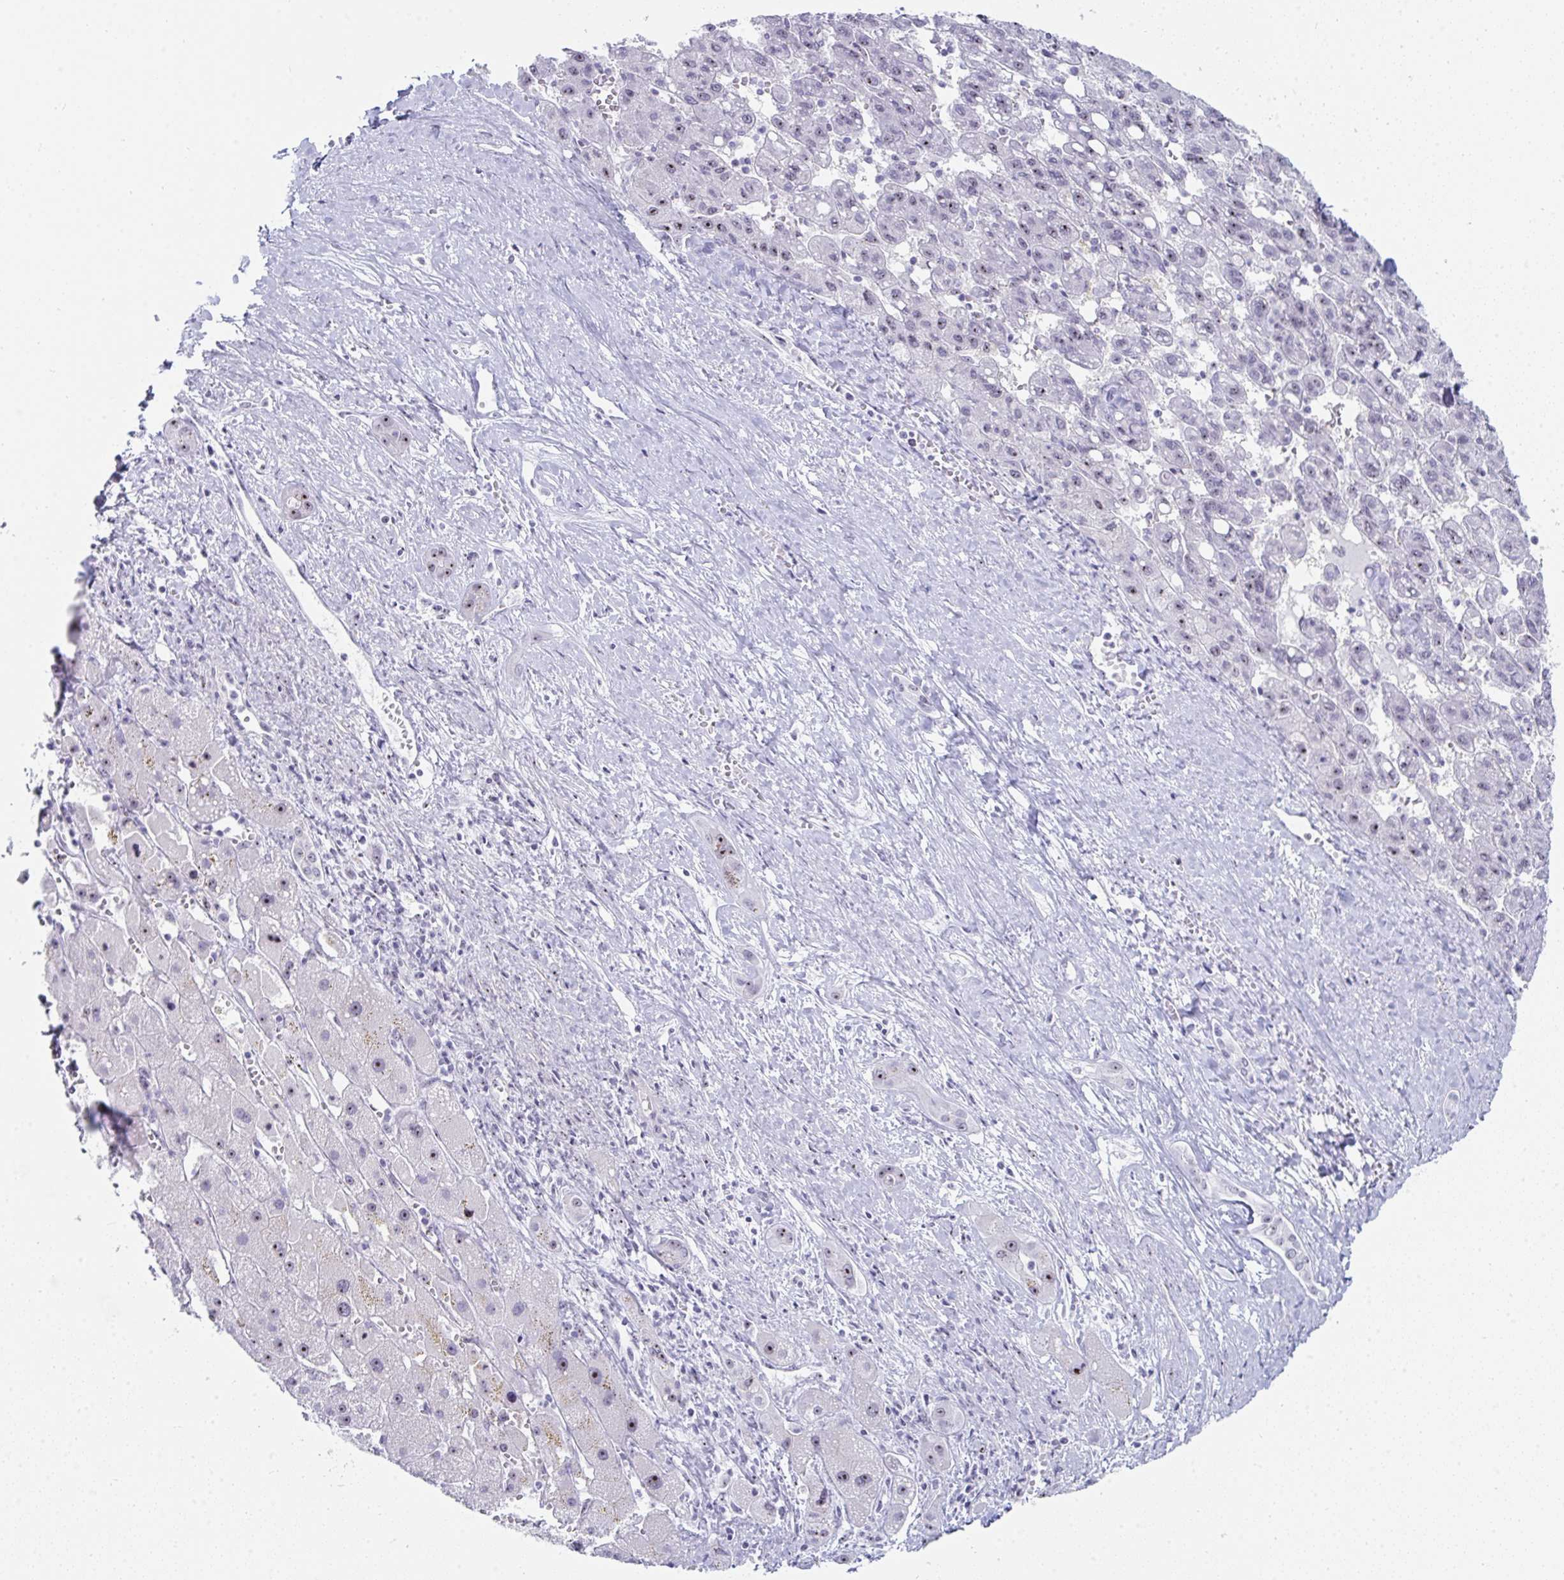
{"staining": {"intensity": "weak", "quantity": "25%-75%", "location": "nuclear"}, "tissue": "liver cancer", "cell_type": "Tumor cells", "image_type": "cancer", "snomed": [{"axis": "morphology", "description": "Carcinoma, Hepatocellular, NOS"}, {"axis": "topography", "description": "Liver"}], "caption": "The image exhibits staining of liver cancer, revealing weak nuclear protein expression (brown color) within tumor cells.", "gene": "NOP10", "patient": {"sex": "female", "age": 82}}